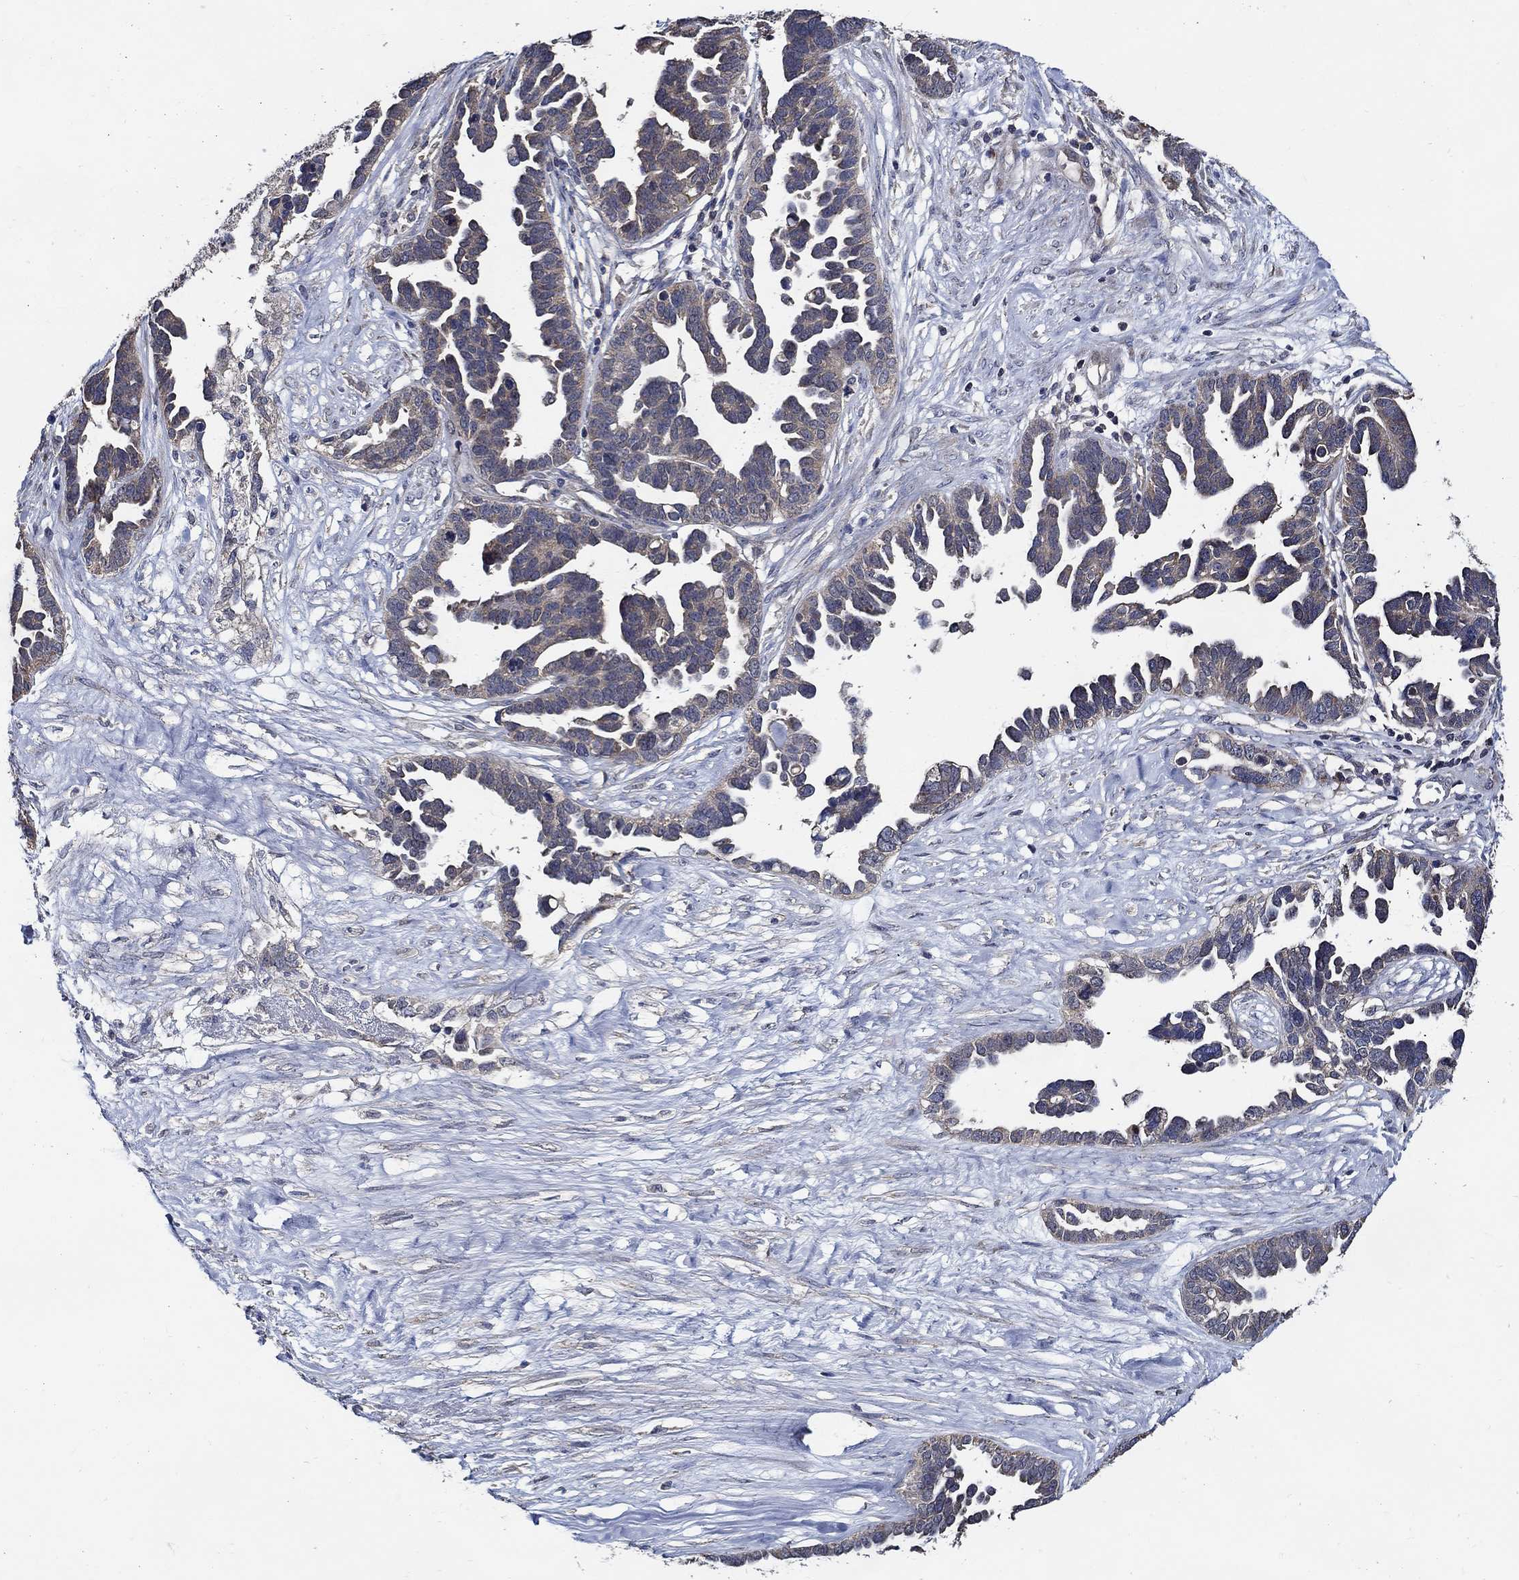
{"staining": {"intensity": "negative", "quantity": "none", "location": "none"}, "tissue": "ovarian cancer", "cell_type": "Tumor cells", "image_type": "cancer", "snomed": [{"axis": "morphology", "description": "Cystadenocarcinoma, serous, NOS"}, {"axis": "topography", "description": "Ovary"}], "caption": "Human serous cystadenocarcinoma (ovarian) stained for a protein using IHC reveals no staining in tumor cells.", "gene": "WDR53", "patient": {"sex": "female", "age": 54}}